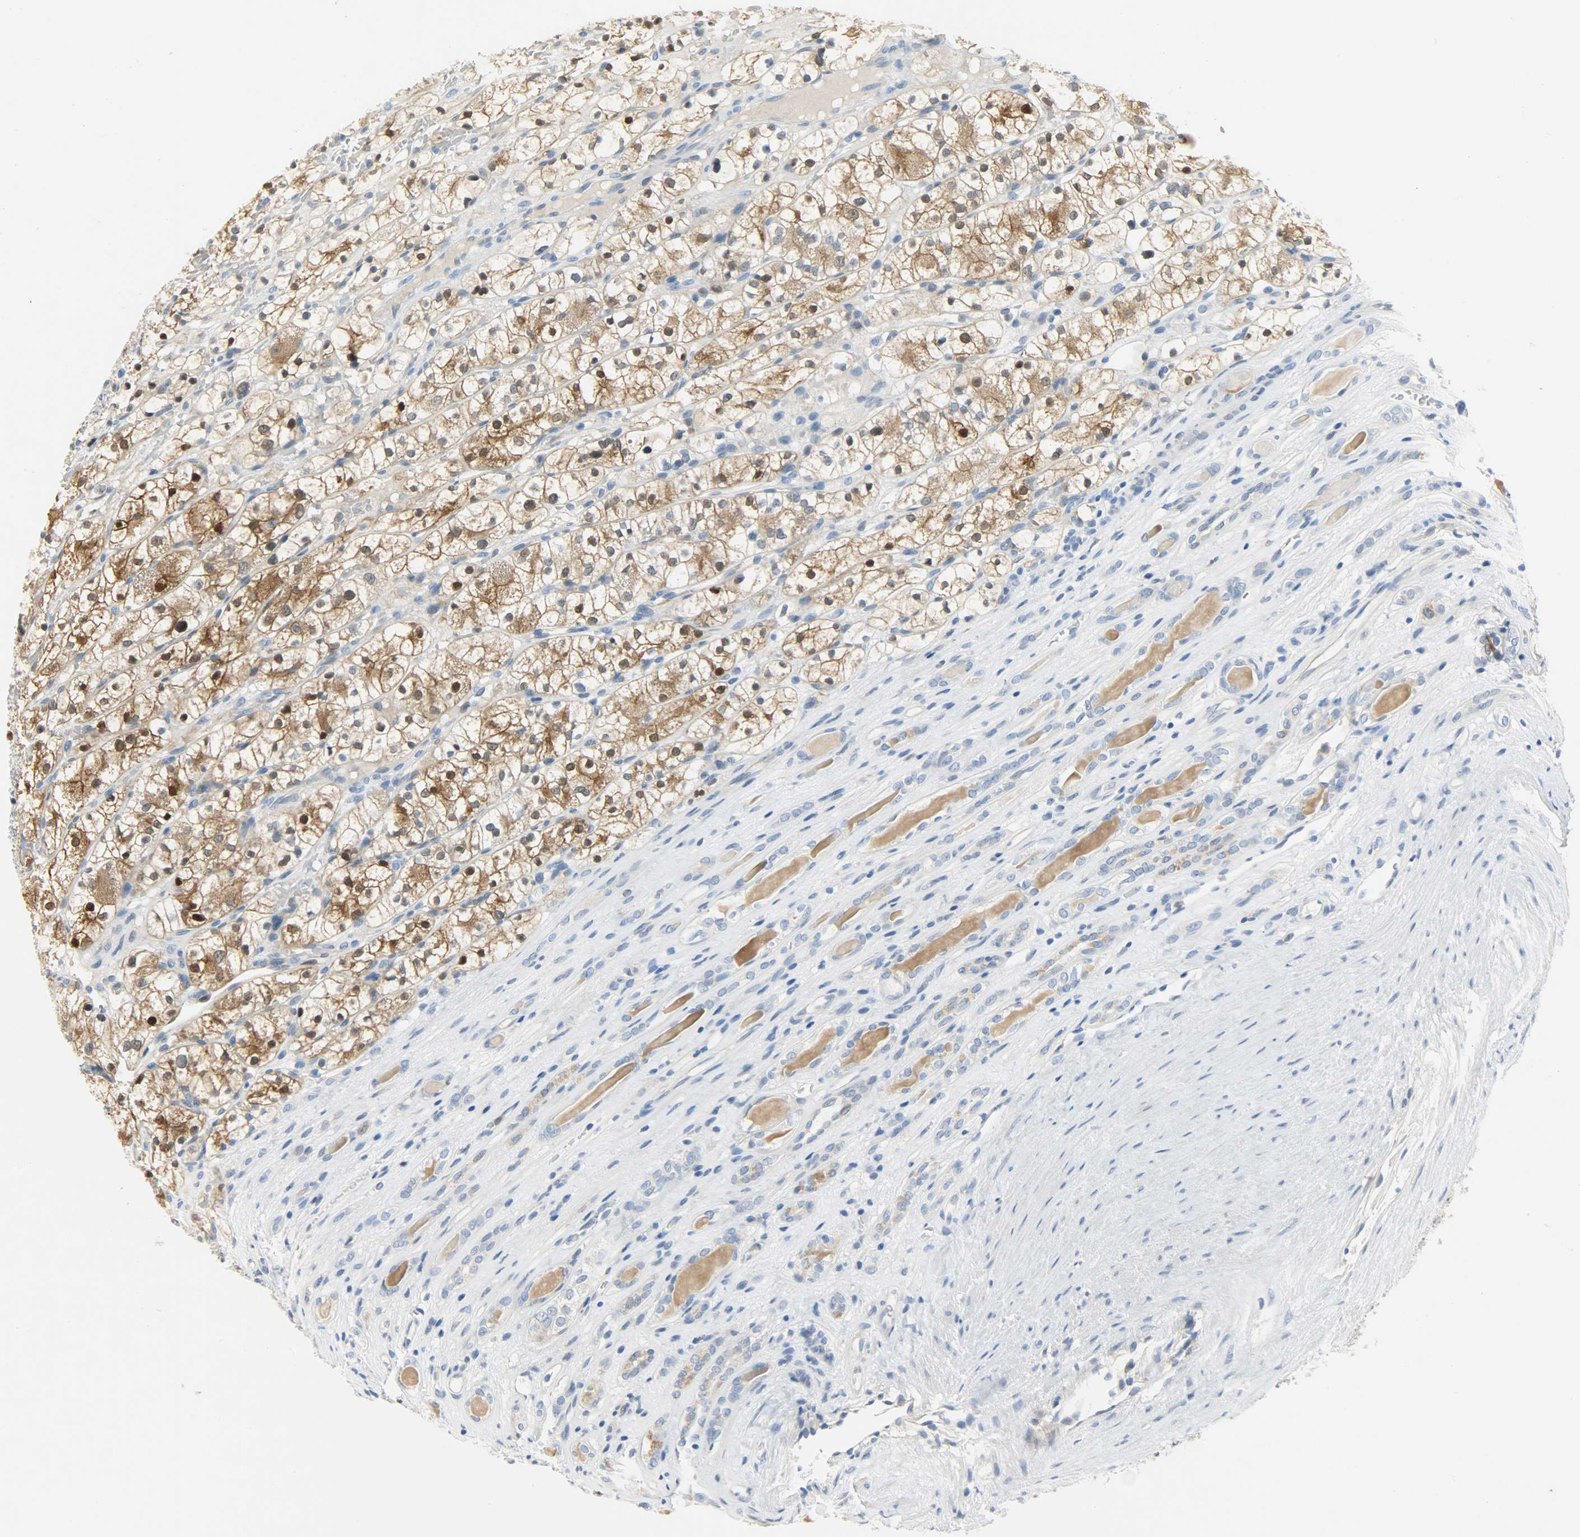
{"staining": {"intensity": "strong", "quantity": ">75%", "location": "cytoplasmic/membranous,nuclear"}, "tissue": "renal cancer", "cell_type": "Tumor cells", "image_type": "cancer", "snomed": [{"axis": "morphology", "description": "Adenocarcinoma, NOS"}, {"axis": "topography", "description": "Kidney"}], "caption": "Human renal cancer stained for a protein (brown) exhibits strong cytoplasmic/membranous and nuclear positive positivity in approximately >75% of tumor cells.", "gene": "EIF4EBP1", "patient": {"sex": "female", "age": 60}}